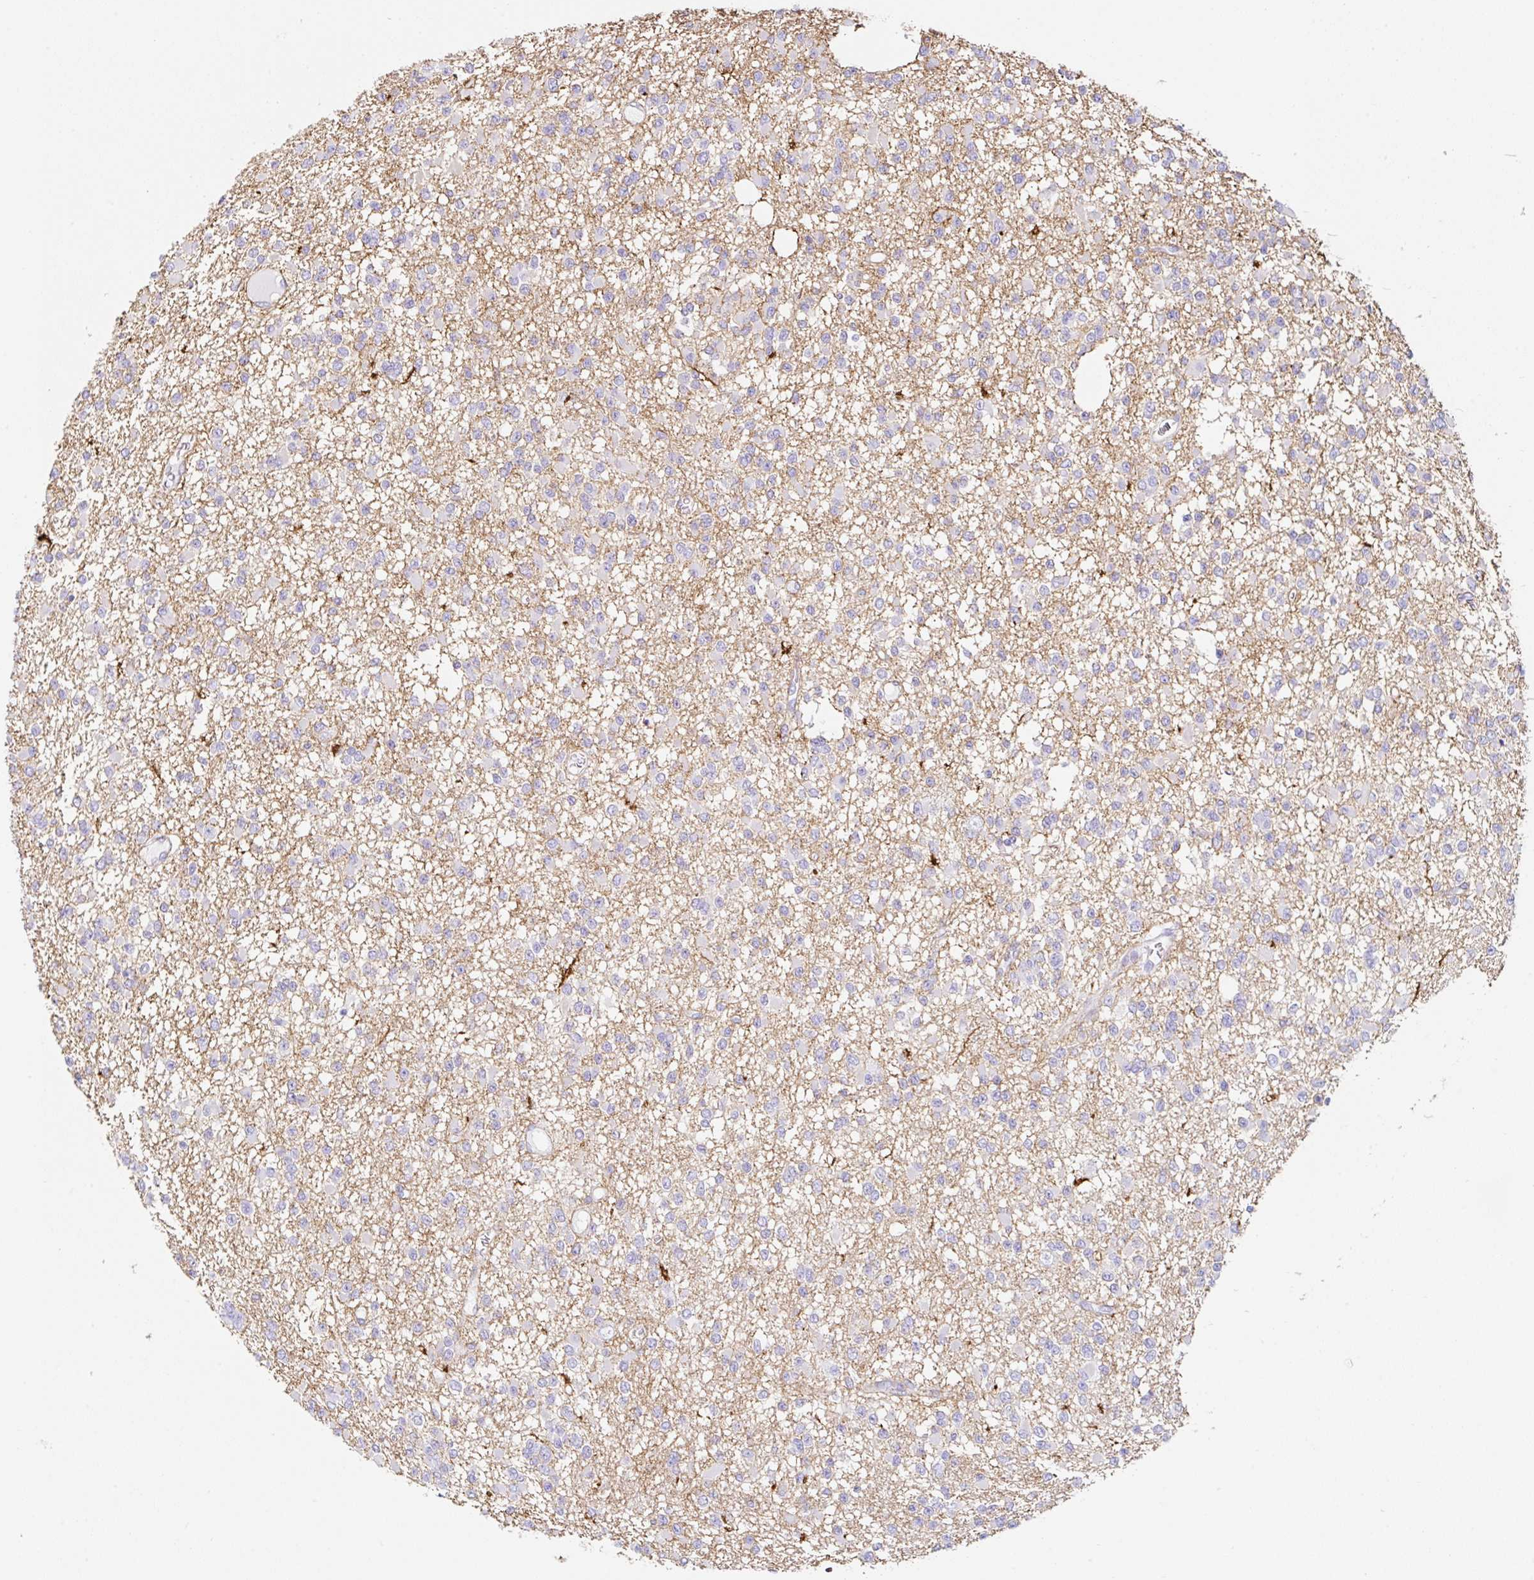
{"staining": {"intensity": "negative", "quantity": "none", "location": "none"}, "tissue": "glioma", "cell_type": "Tumor cells", "image_type": "cancer", "snomed": [{"axis": "morphology", "description": "Glioma, malignant, Low grade"}, {"axis": "topography", "description": "Brain"}], "caption": "The image reveals no staining of tumor cells in glioma.", "gene": "MTTP", "patient": {"sex": "female", "age": 22}}